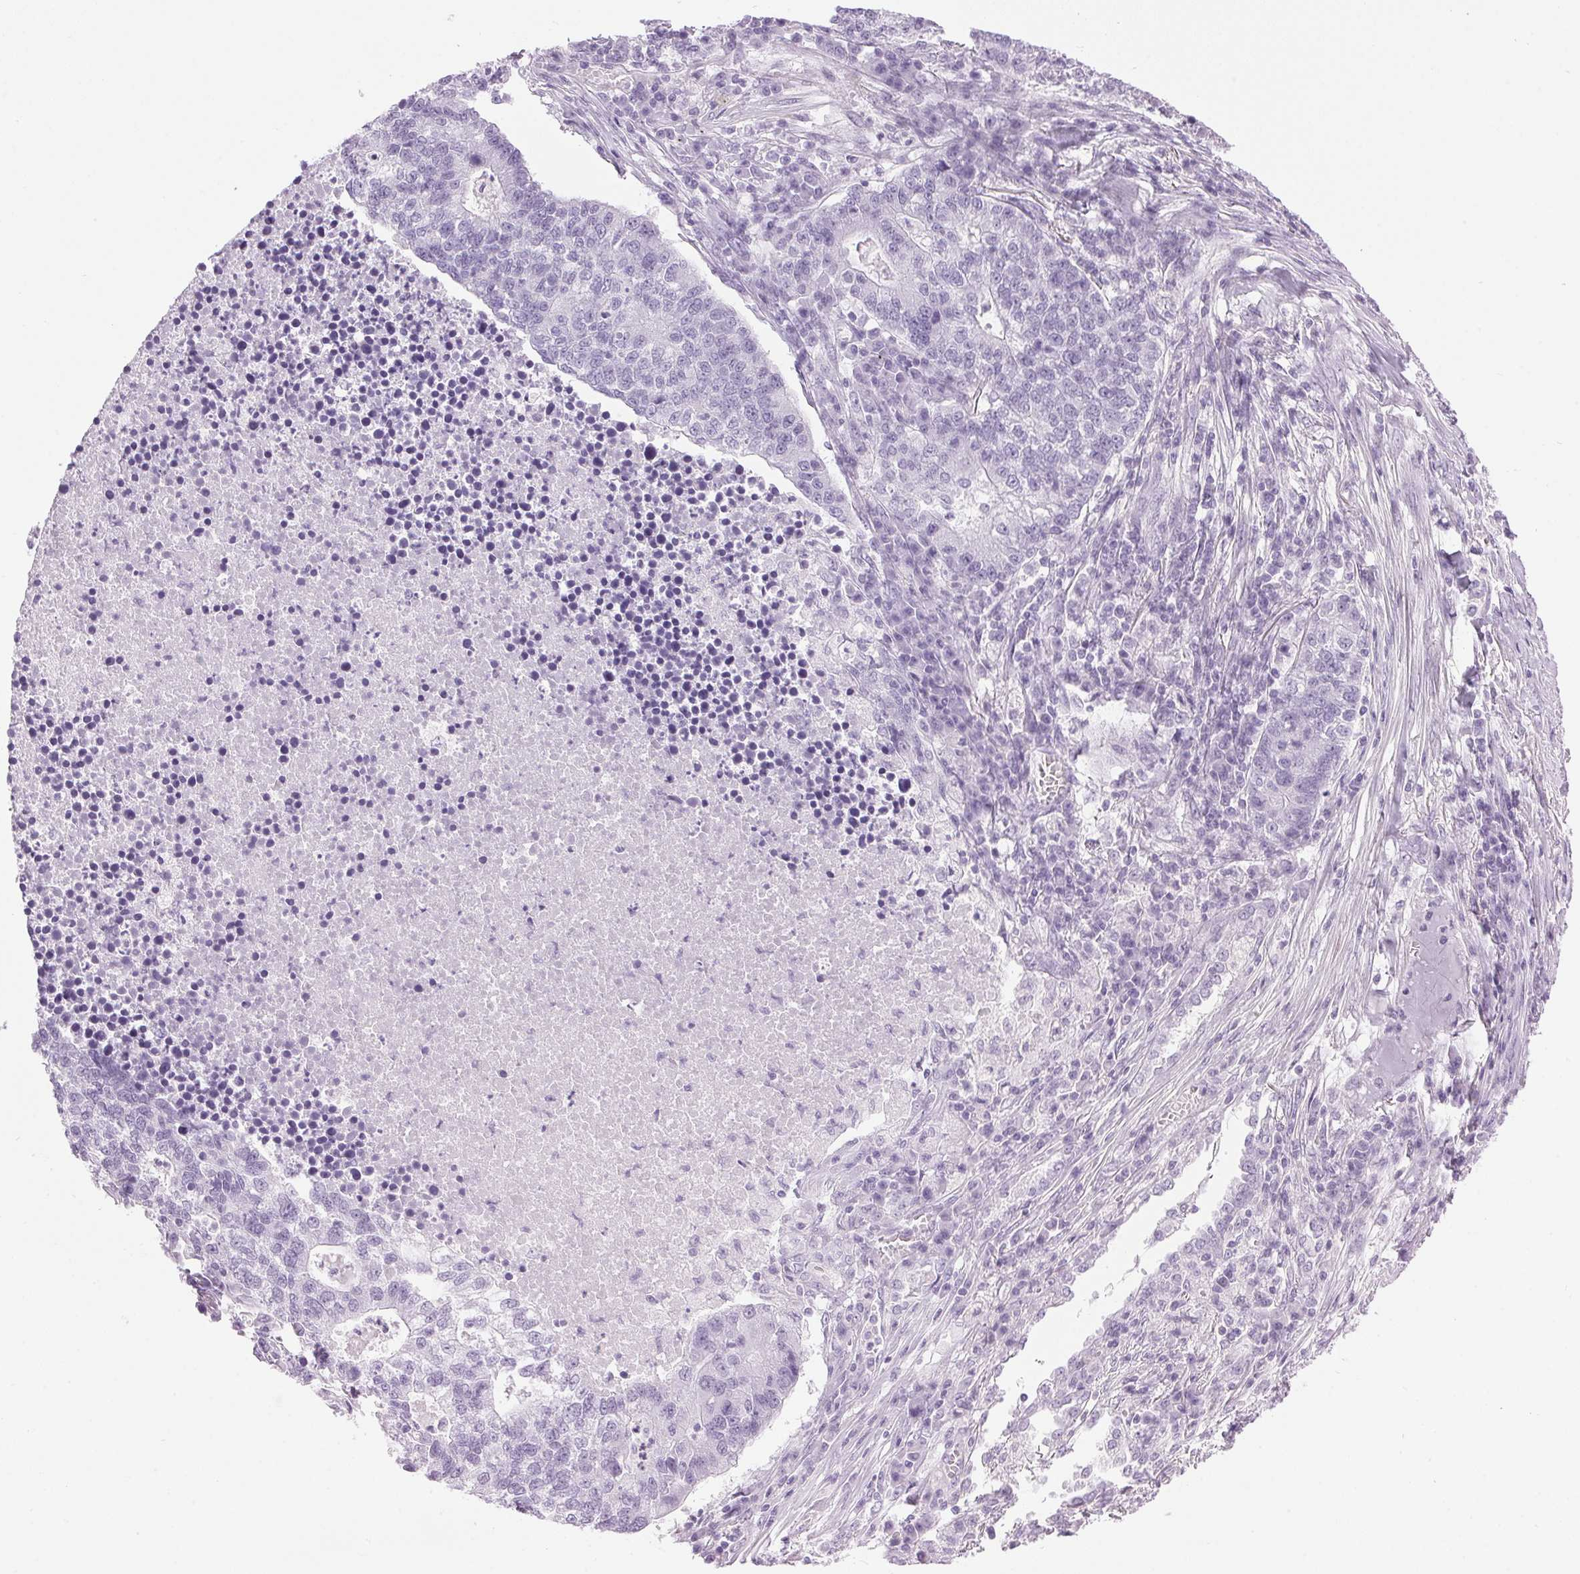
{"staining": {"intensity": "negative", "quantity": "none", "location": "none"}, "tissue": "lung cancer", "cell_type": "Tumor cells", "image_type": "cancer", "snomed": [{"axis": "morphology", "description": "Adenocarcinoma, NOS"}, {"axis": "topography", "description": "Lung"}], "caption": "An image of human adenocarcinoma (lung) is negative for staining in tumor cells.", "gene": "SP7", "patient": {"sex": "male", "age": 57}}